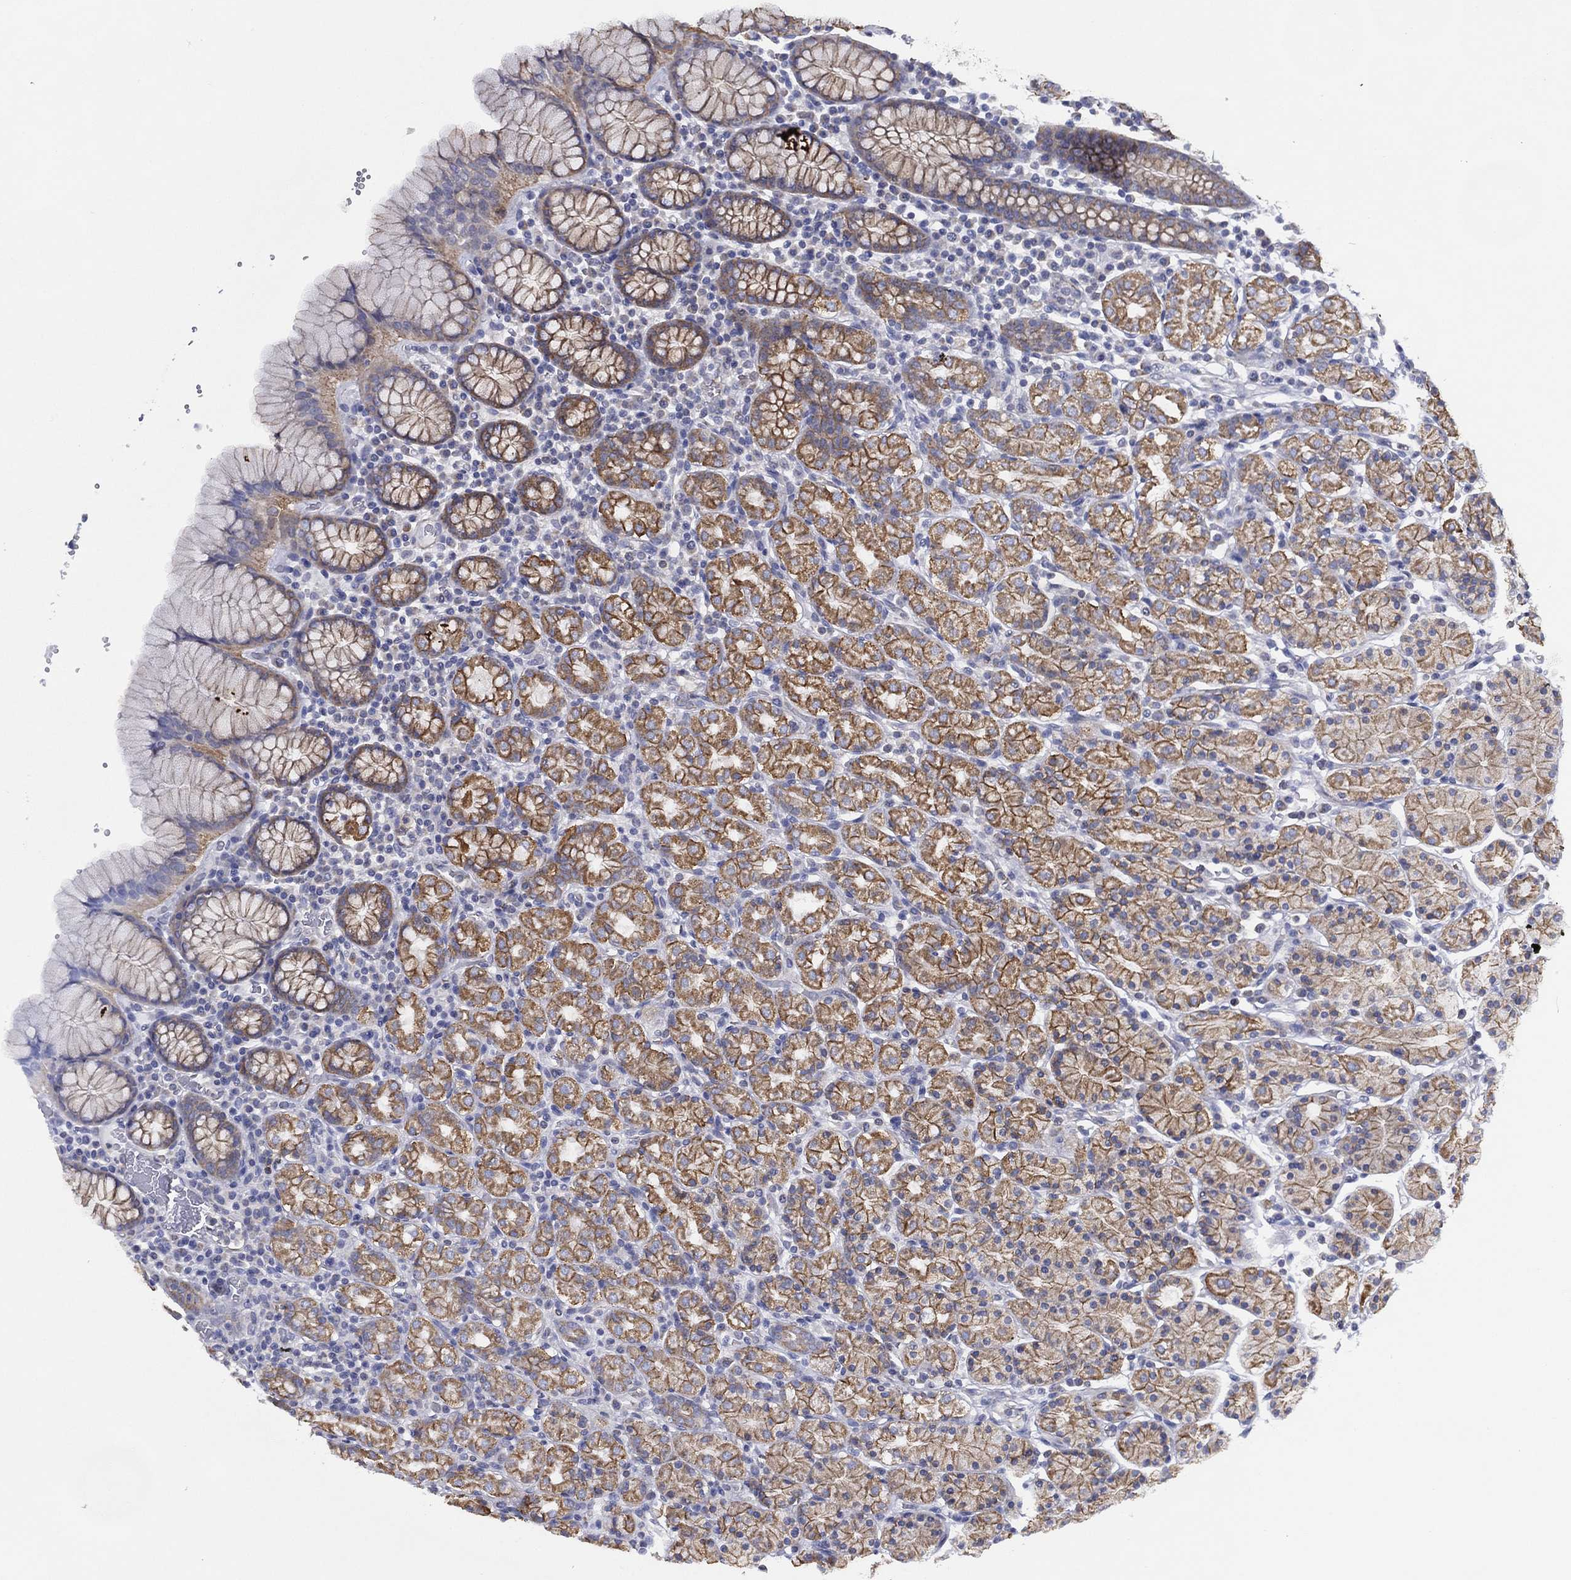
{"staining": {"intensity": "strong", "quantity": ">75%", "location": "cytoplasmic/membranous"}, "tissue": "stomach", "cell_type": "Glandular cells", "image_type": "normal", "snomed": [{"axis": "morphology", "description": "Normal tissue, NOS"}, {"axis": "topography", "description": "Stomach, upper"}, {"axis": "topography", "description": "Stomach"}], "caption": "This histopathology image exhibits immunohistochemistry (IHC) staining of normal human stomach, with high strong cytoplasmic/membranous staining in approximately >75% of glandular cells.", "gene": "ZNF223", "patient": {"sex": "male", "age": 62}}